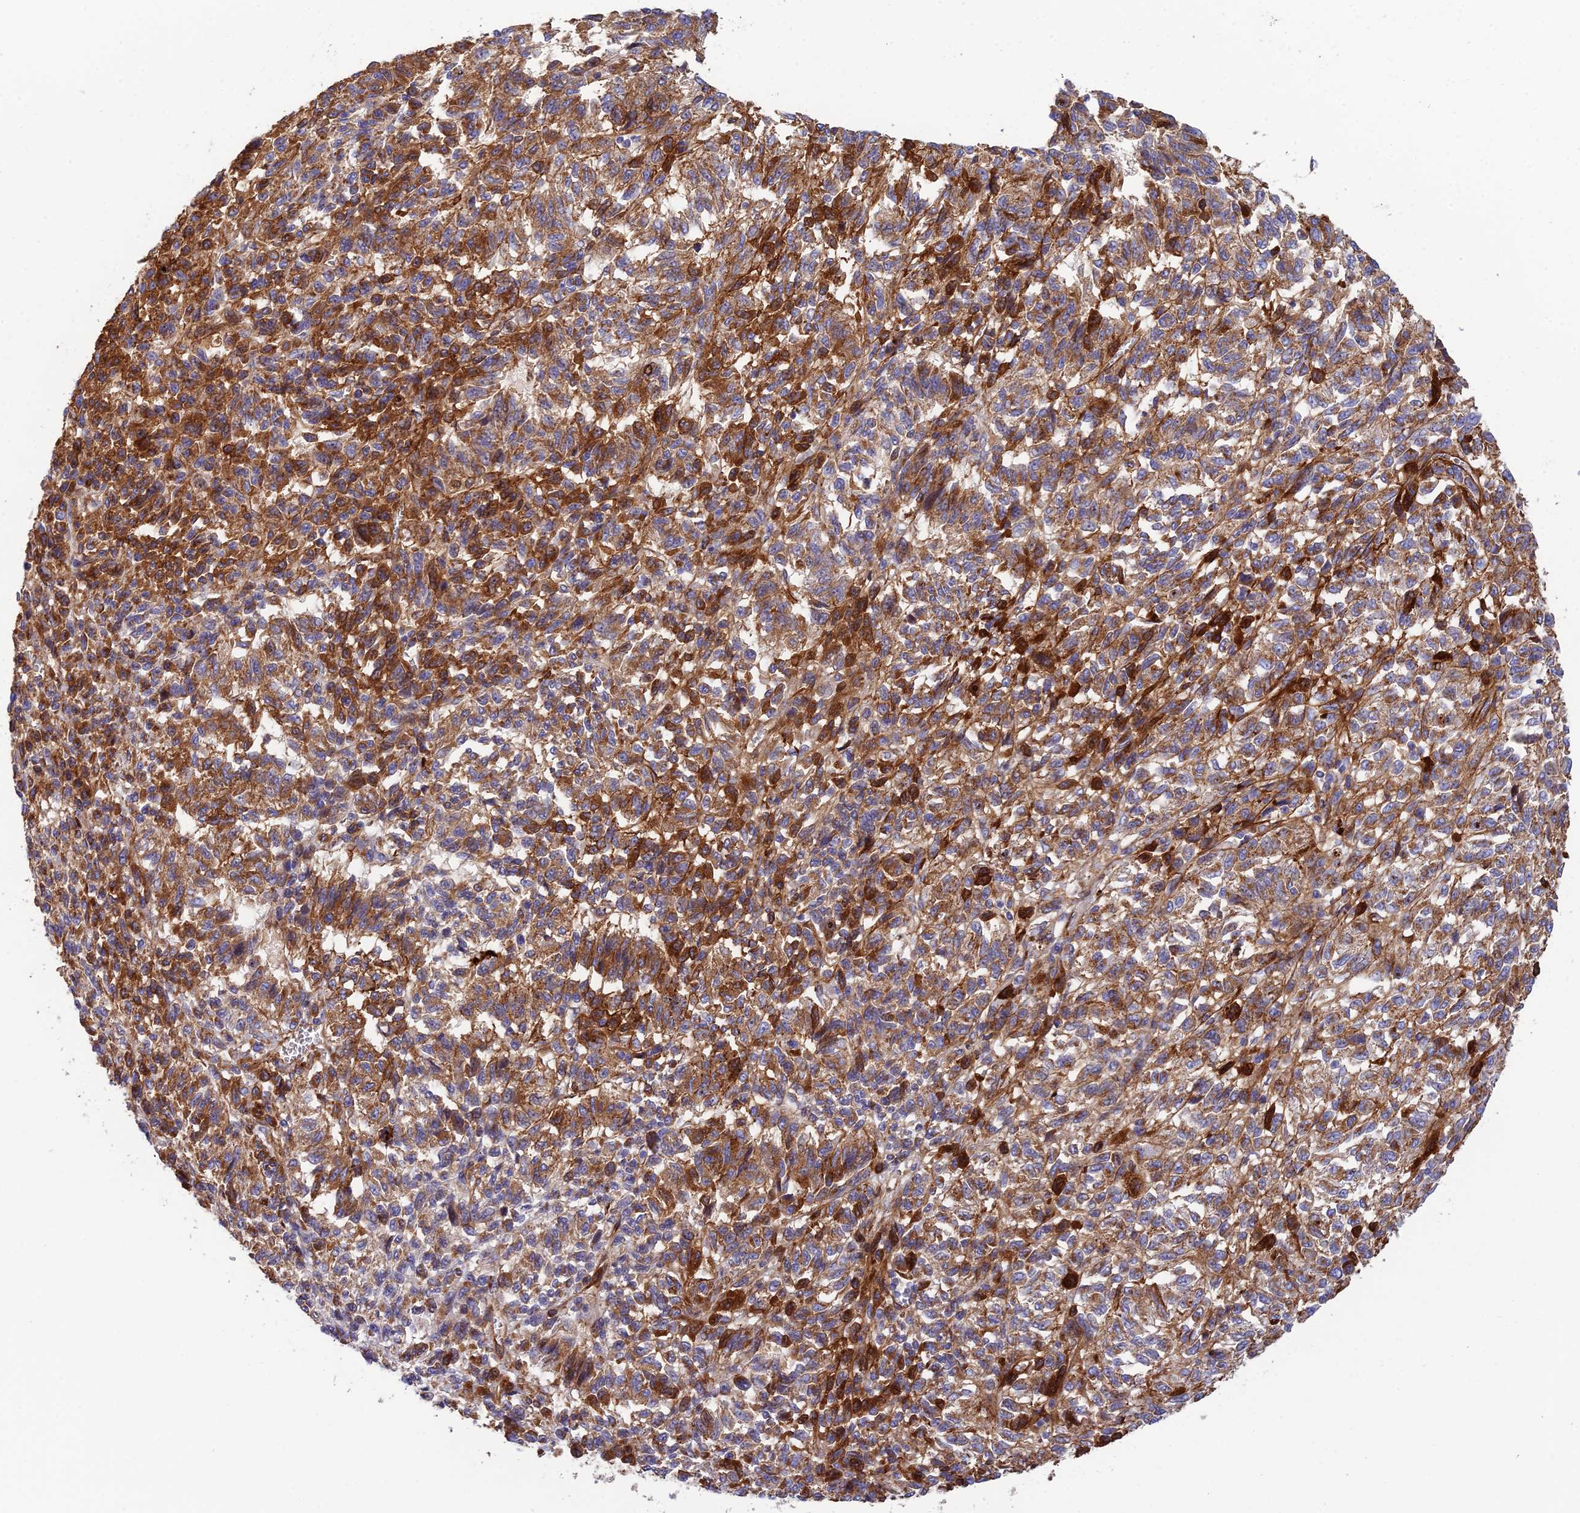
{"staining": {"intensity": "moderate", "quantity": ">75%", "location": "cytoplasmic/membranous"}, "tissue": "melanoma", "cell_type": "Tumor cells", "image_type": "cancer", "snomed": [{"axis": "morphology", "description": "Malignant melanoma, Metastatic site"}, {"axis": "topography", "description": "Lung"}], "caption": "Immunohistochemical staining of malignant melanoma (metastatic site) shows moderate cytoplasmic/membranous protein positivity in about >75% of tumor cells. (brown staining indicates protein expression, while blue staining denotes nuclei).", "gene": "CSPG4", "patient": {"sex": "male", "age": 64}}